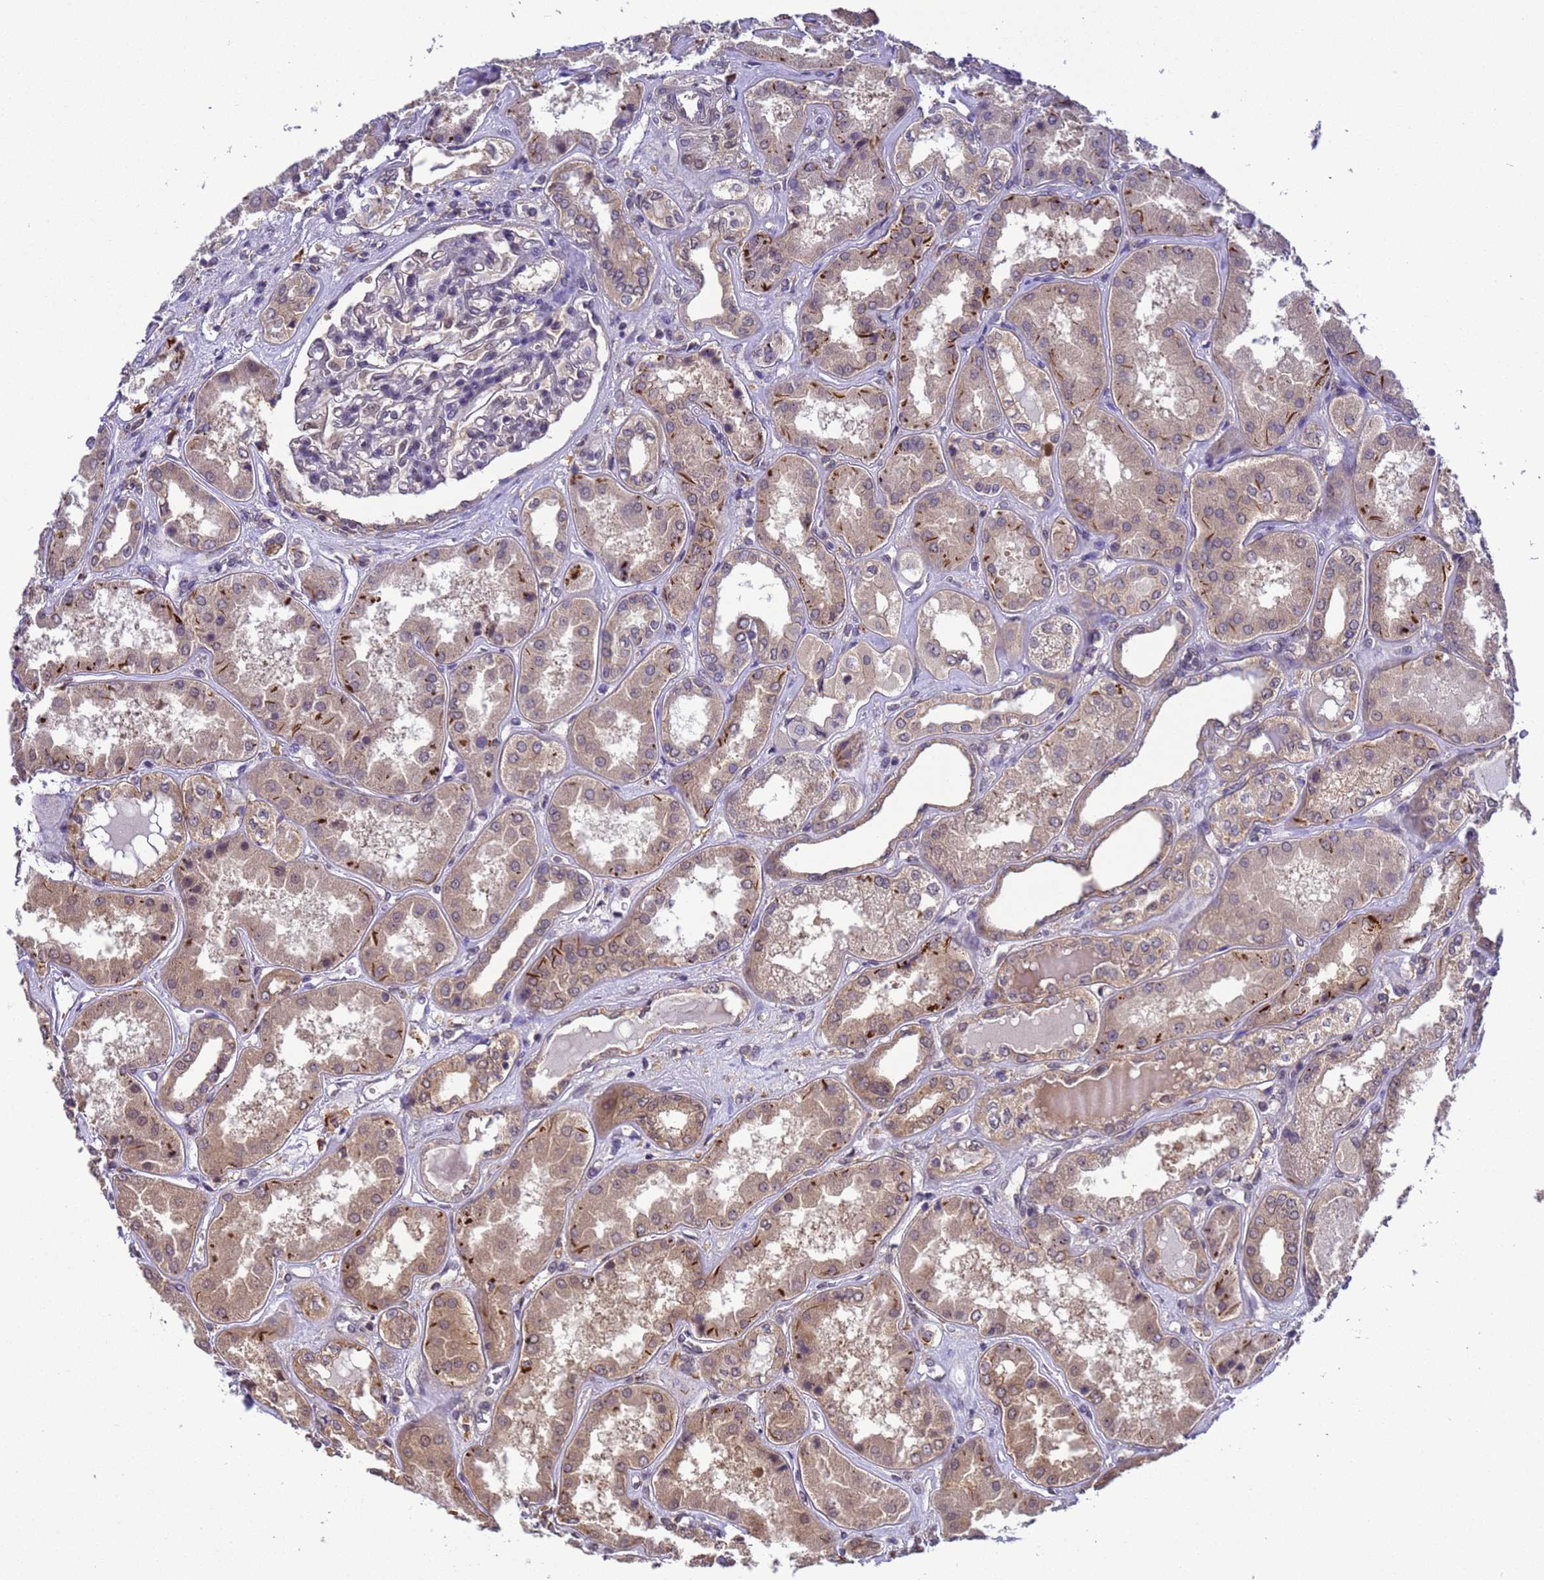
{"staining": {"intensity": "weak", "quantity": "25%-75%", "location": "cytoplasmic/membranous,nuclear"}, "tissue": "kidney", "cell_type": "Cells in glomeruli", "image_type": "normal", "snomed": [{"axis": "morphology", "description": "Normal tissue, NOS"}, {"axis": "topography", "description": "Kidney"}], "caption": "Protein positivity by immunohistochemistry (IHC) displays weak cytoplasmic/membranous,nuclear expression in about 25%-75% of cells in glomeruli in benign kidney. The staining is performed using DAB (3,3'-diaminobenzidine) brown chromogen to label protein expression. The nuclei are counter-stained blue using hematoxylin.", "gene": "ZFP69B", "patient": {"sex": "female", "age": 56}}